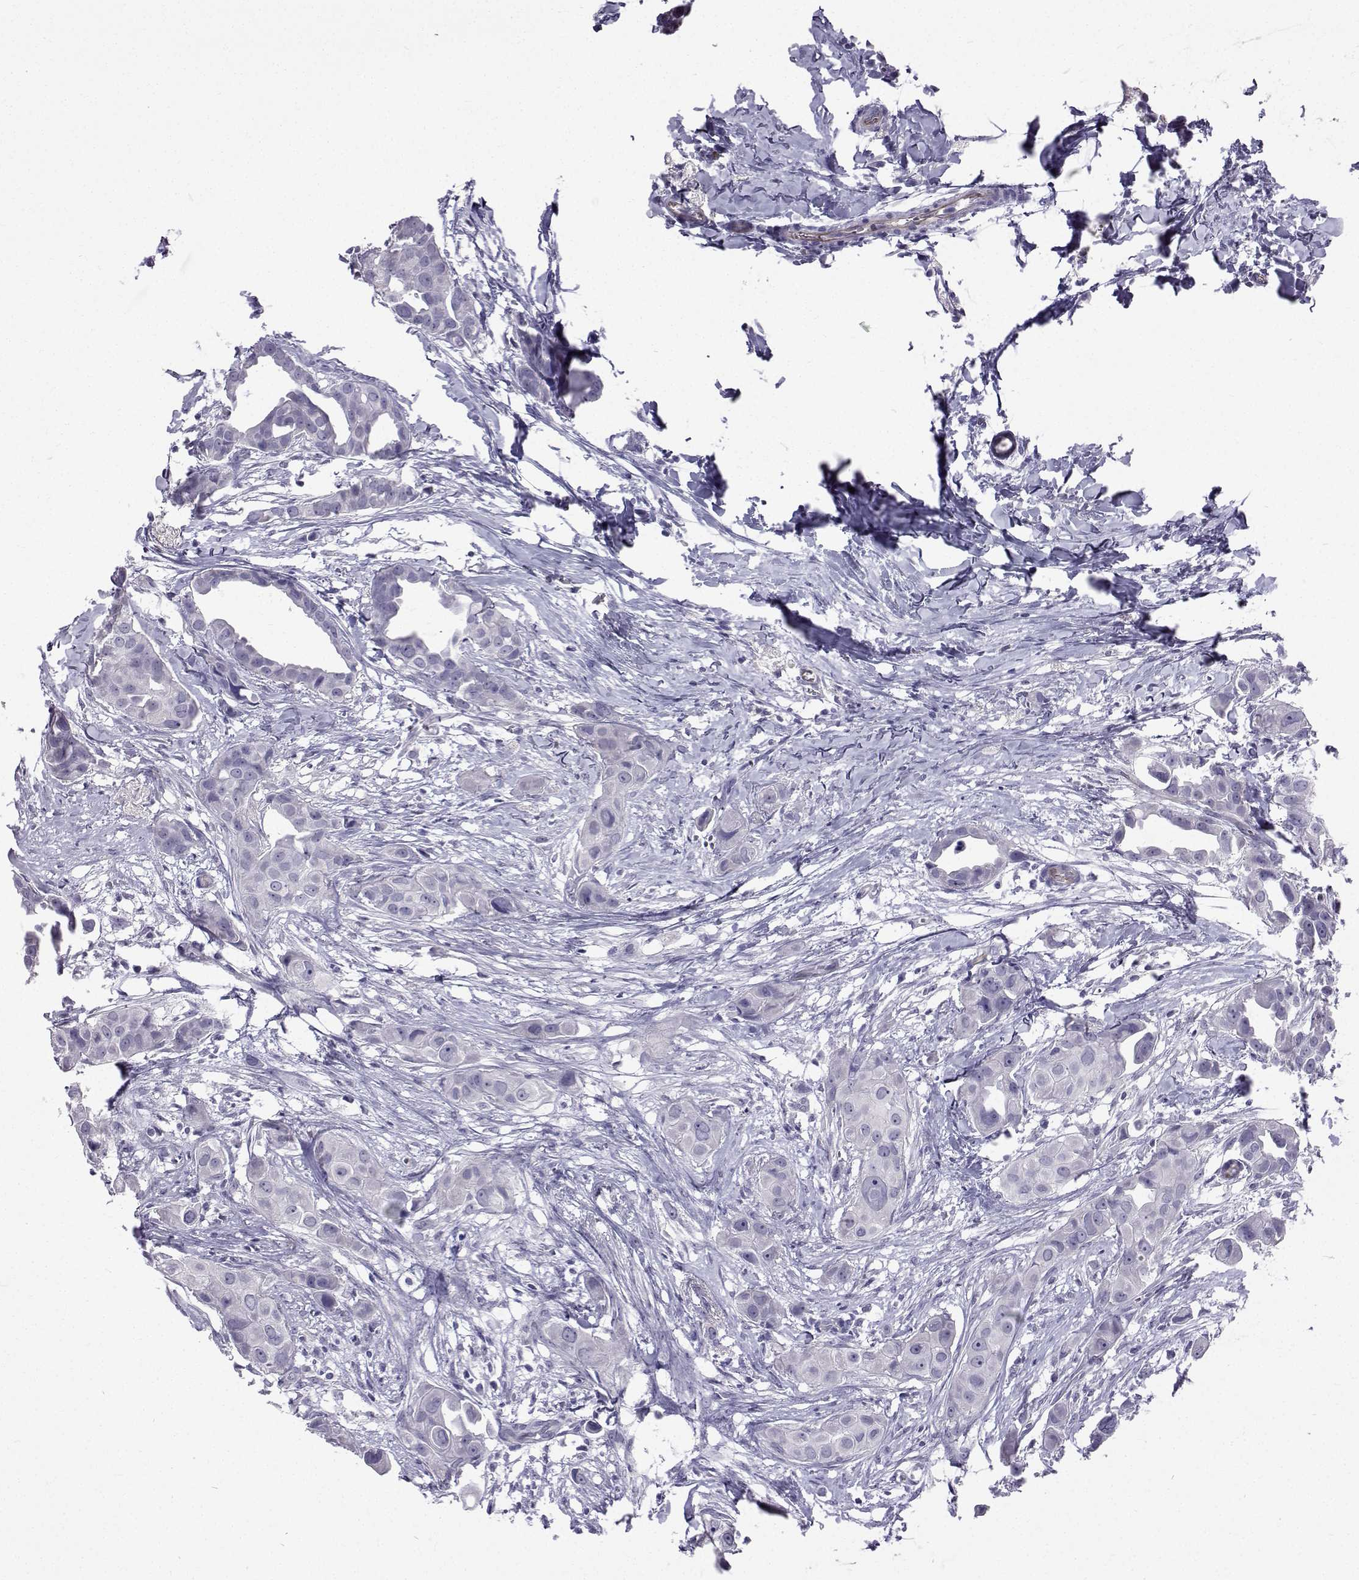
{"staining": {"intensity": "negative", "quantity": "none", "location": "none"}, "tissue": "breast cancer", "cell_type": "Tumor cells", "image_type": "cancer", "snomed": [{"axis": "morphology", "description": "Duct carcinoma"}, {"axis": "topography", "description": "Breast"}], "caption": "Immunohistochemistry (IHC) micrograph of neoplastic tissue: infiltrating ductal carcinoma (breast) stained with DAB displays no significant protein staining in tumor cells.", "gene": "GALM", "patient": {"sex": "female", "age": 38}}